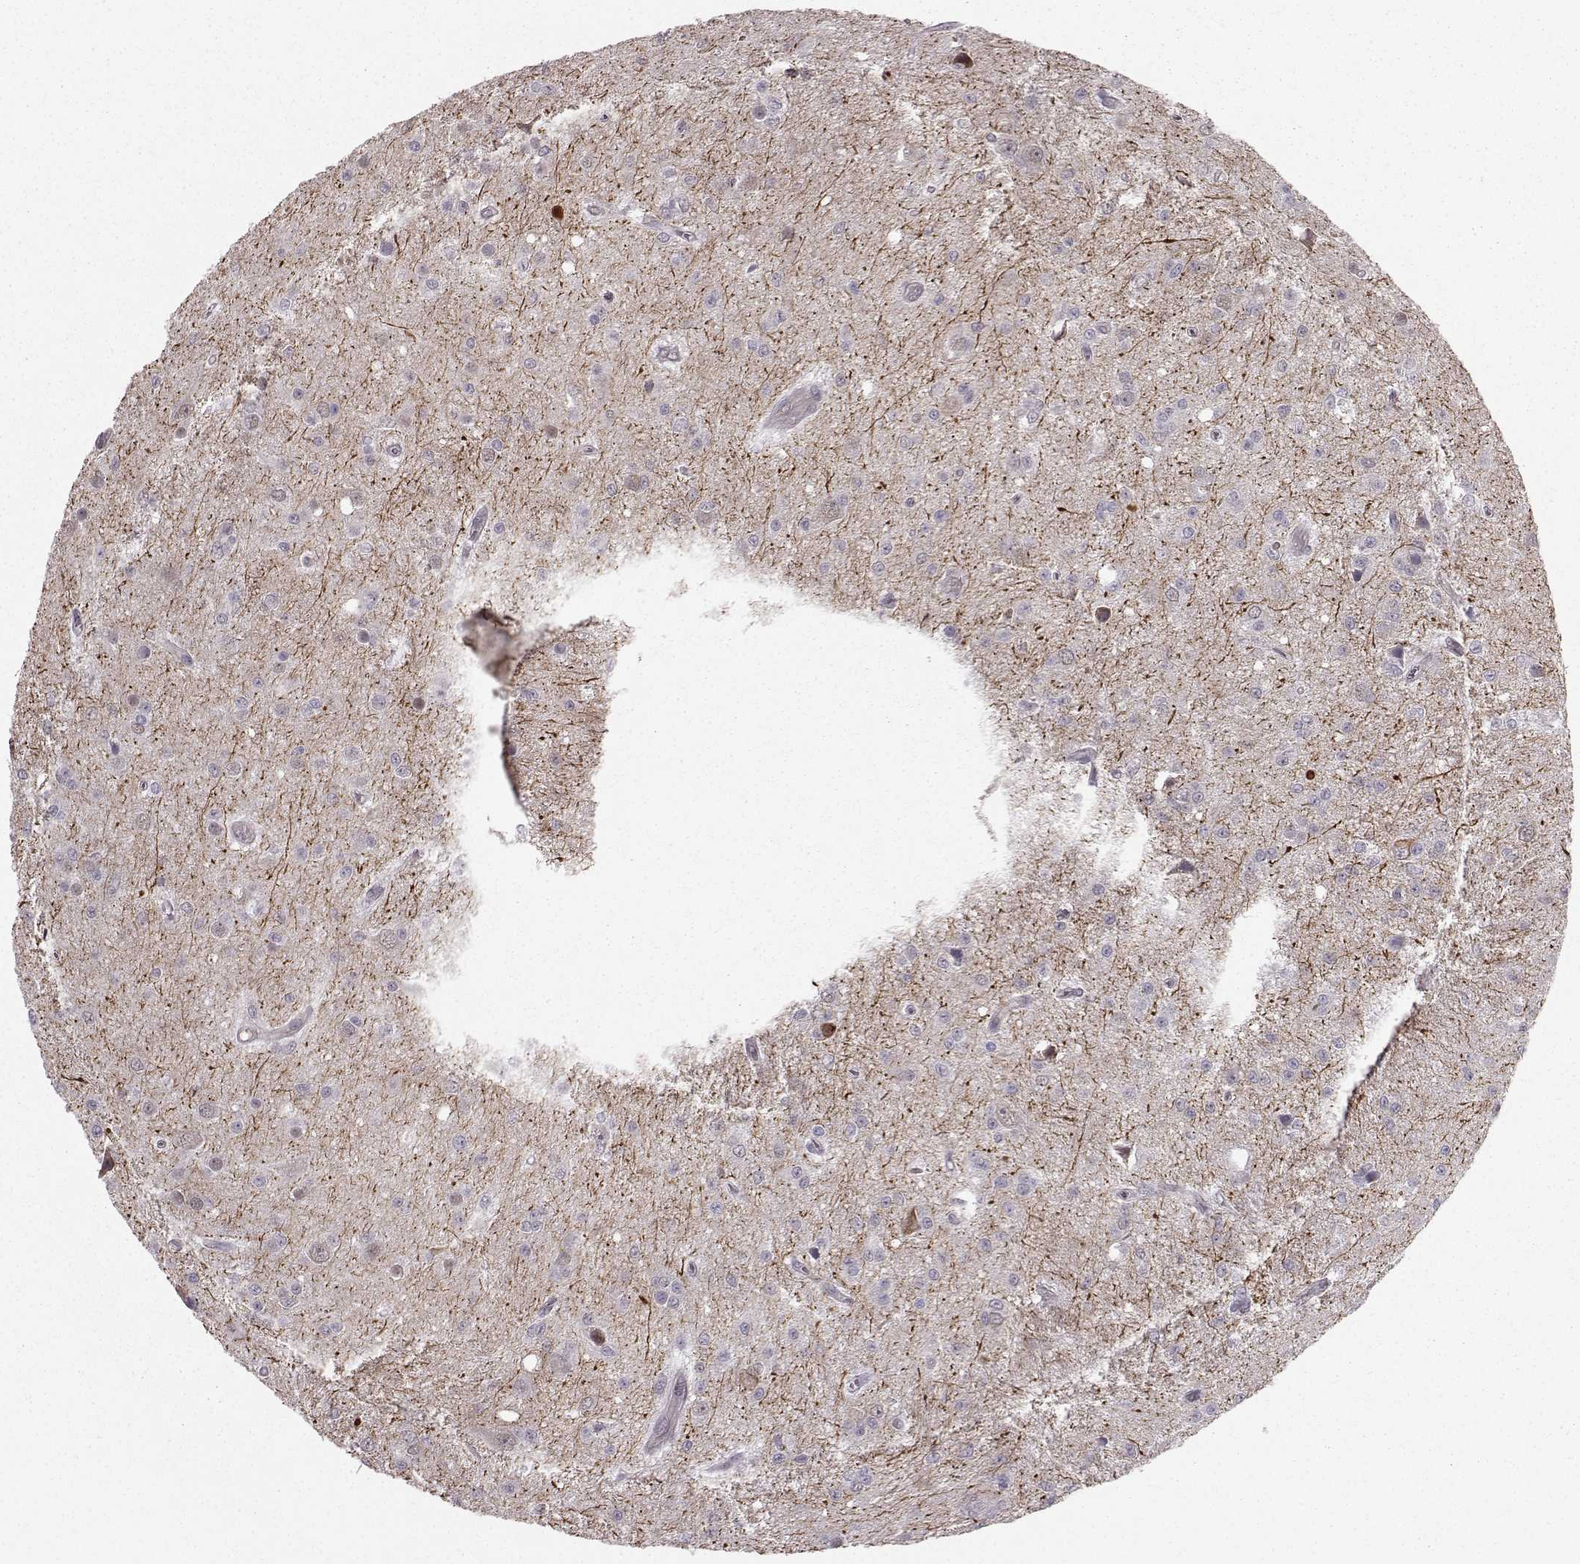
{"staining": {"intensity": "negative", "quantity": "none", "location": "none"}, "tissue": "glioma", "cell_type": "Tumor cells", "image_type": "cancer", "snomed": [{"axis": "morphology", "description": "Glioma, malignant, Low grade"}, {"axis": "topography", "description": "Brain"}], "caption": "Immunohistochemical staining of malignant glioma (low-grade) displays no significant staining in tumor cells. Nuclei are stained in blue.", "gene": "PKP2", "patient": {"sex": "female", "age": 45}}